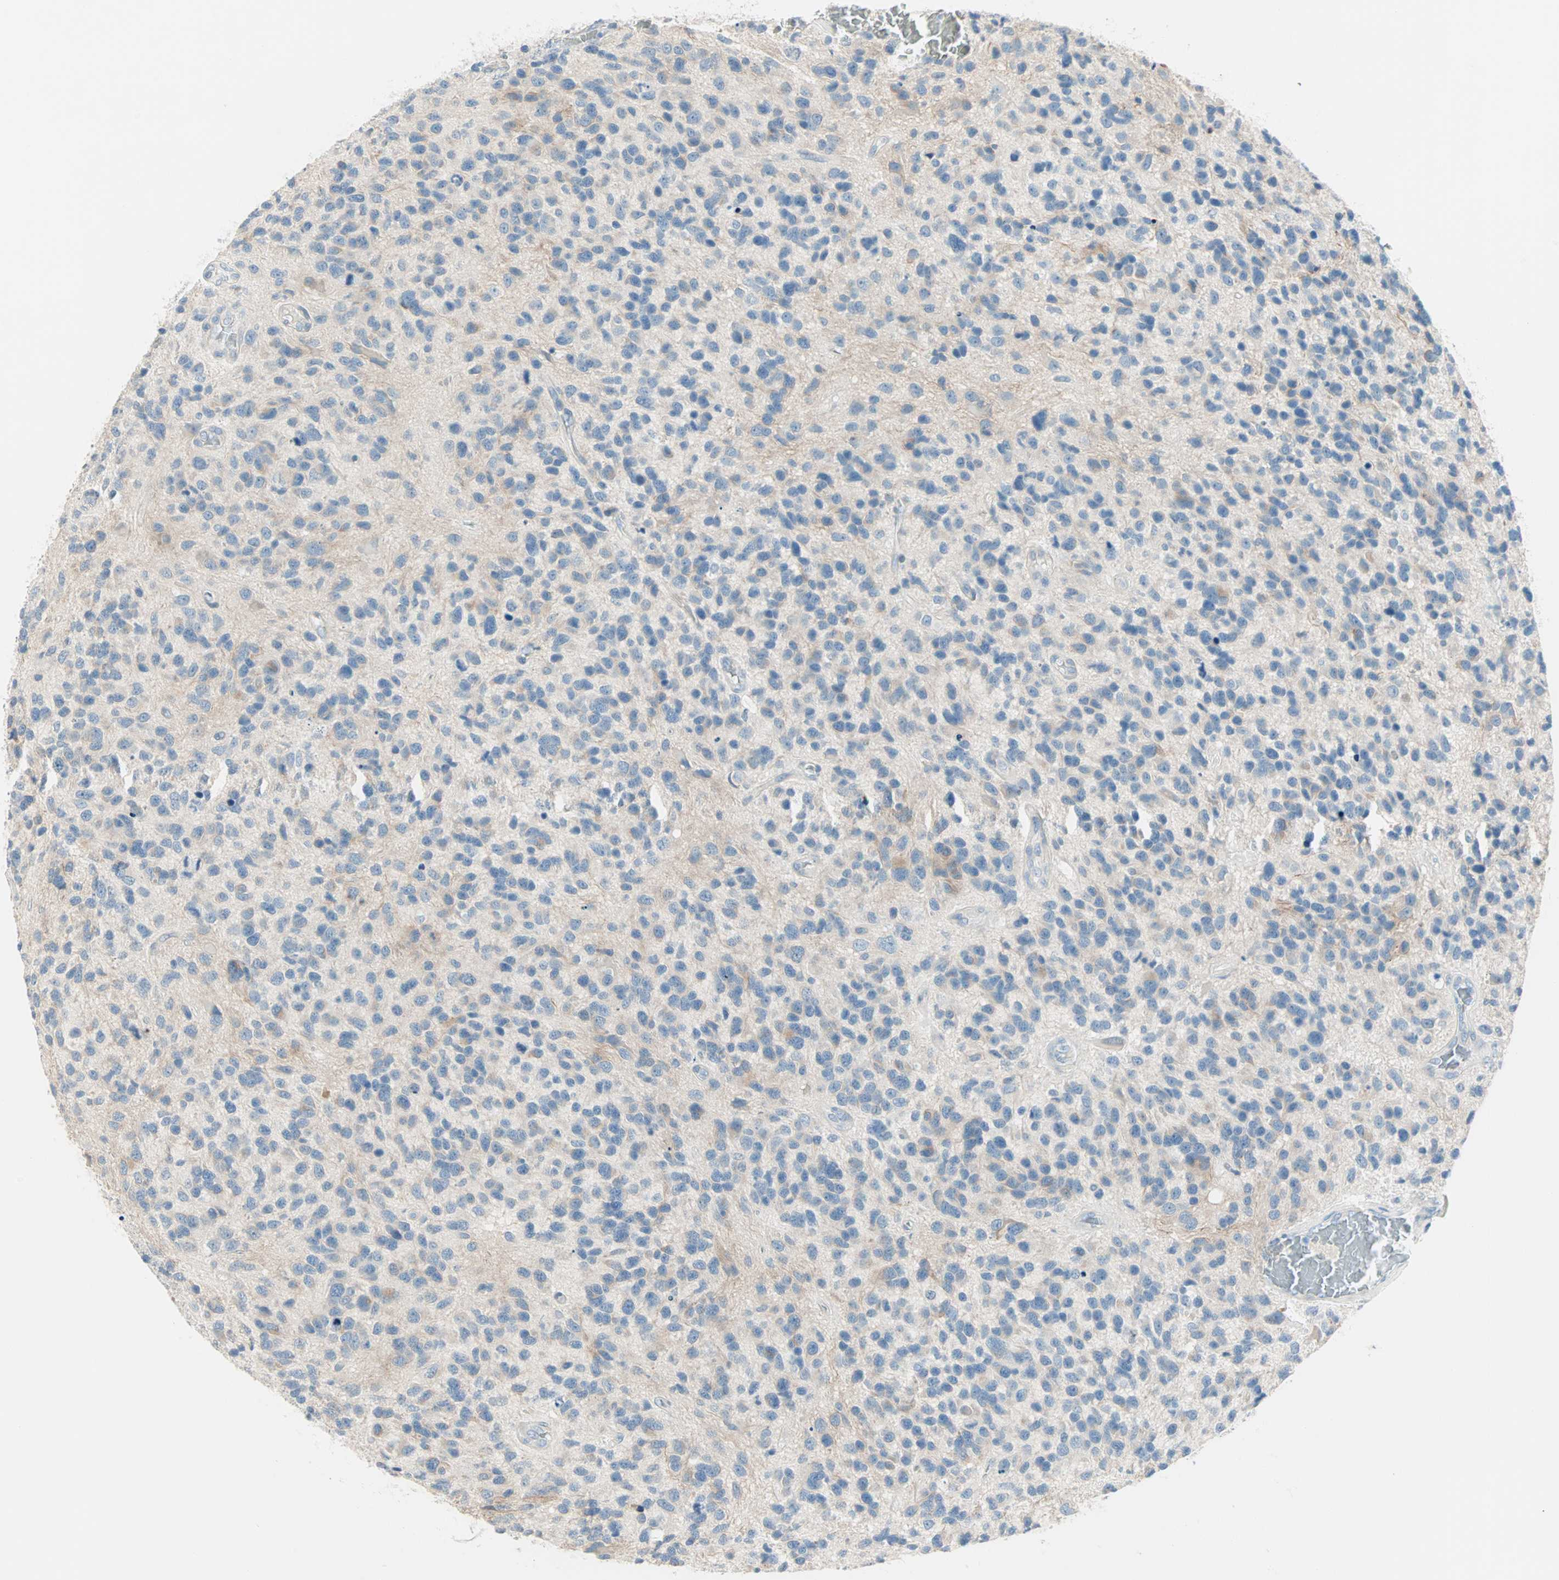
{"staining": {"intensity": "negative", "quantity": "none", "location": "none"}, "tissue": "glioma", "cell_type": "Tumor cells", "image_type": "cancer", "snomed": [{"axis": "morphology", "description": "Glioma, malignant, High grade"}, {"axis": "topography", "description": "Brain"}], "caption": "Immunohistochemical staining of human glioma exhibits no significant positivity in tumor cells.", "gene": "SULT1C2", "patient": {"sex": "female", "age": 58}}